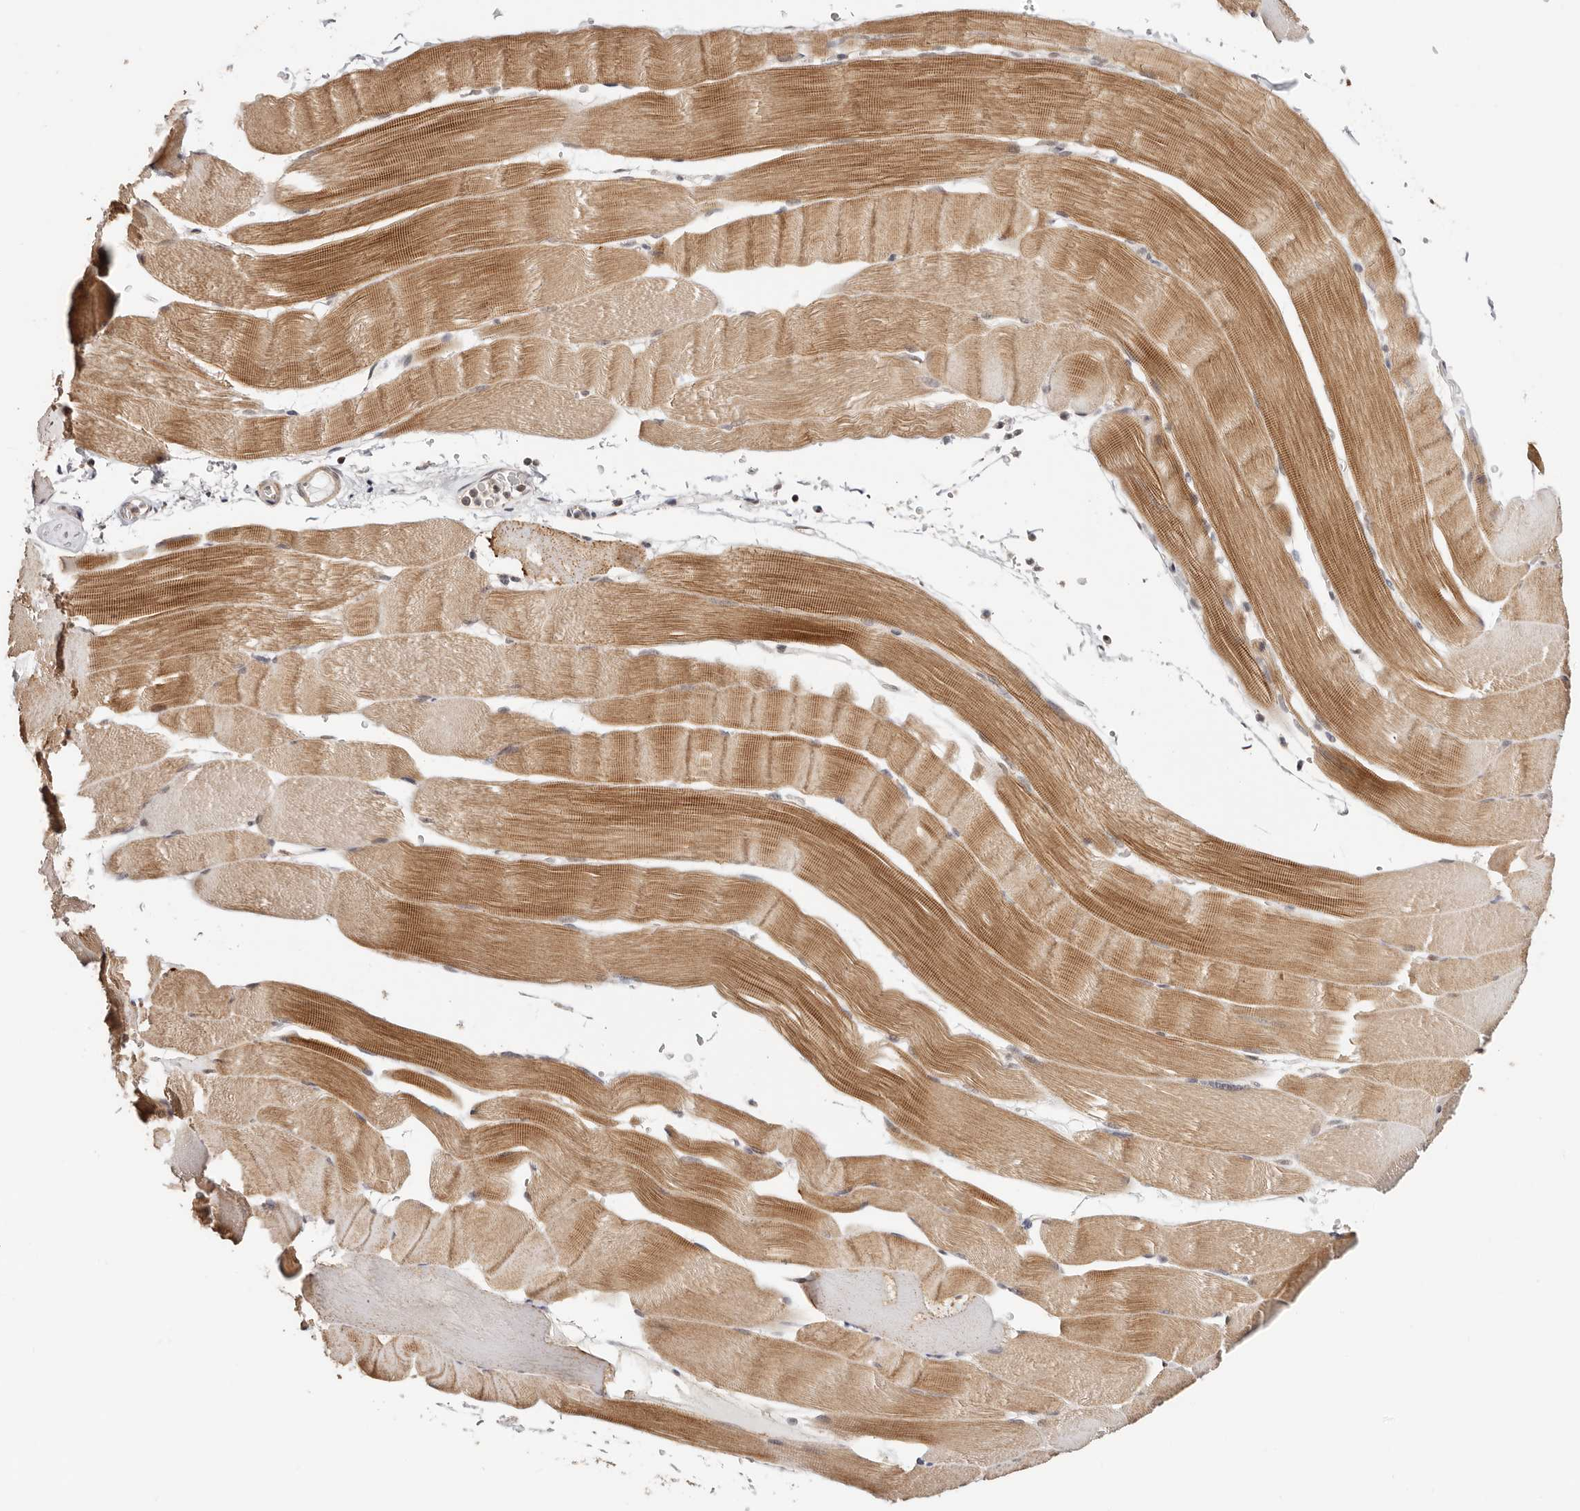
{"staining": {"intensity": "moderate", "quantity": "25%-75%", "location": "cytoplasmic/membranous"}, "tissue": "skeletal muscle", "cell_type": "Myocytes", "image_type": "normal", "snomed": [{"axis": "morphology", "description": "Normal tissue, NOS"}, {"axis": "topography", "description": "Skeletal muscle"}], "caption": "IHC micrograph of normal human skeletal muscle stained for a protein (brown), which shows medium levels of moderate cytoplasmic/membranous staining in approximately 25%-75% of myocytes.", "gene": "CTNNBL1", "patient": {"sex": "male", "age": 62}}